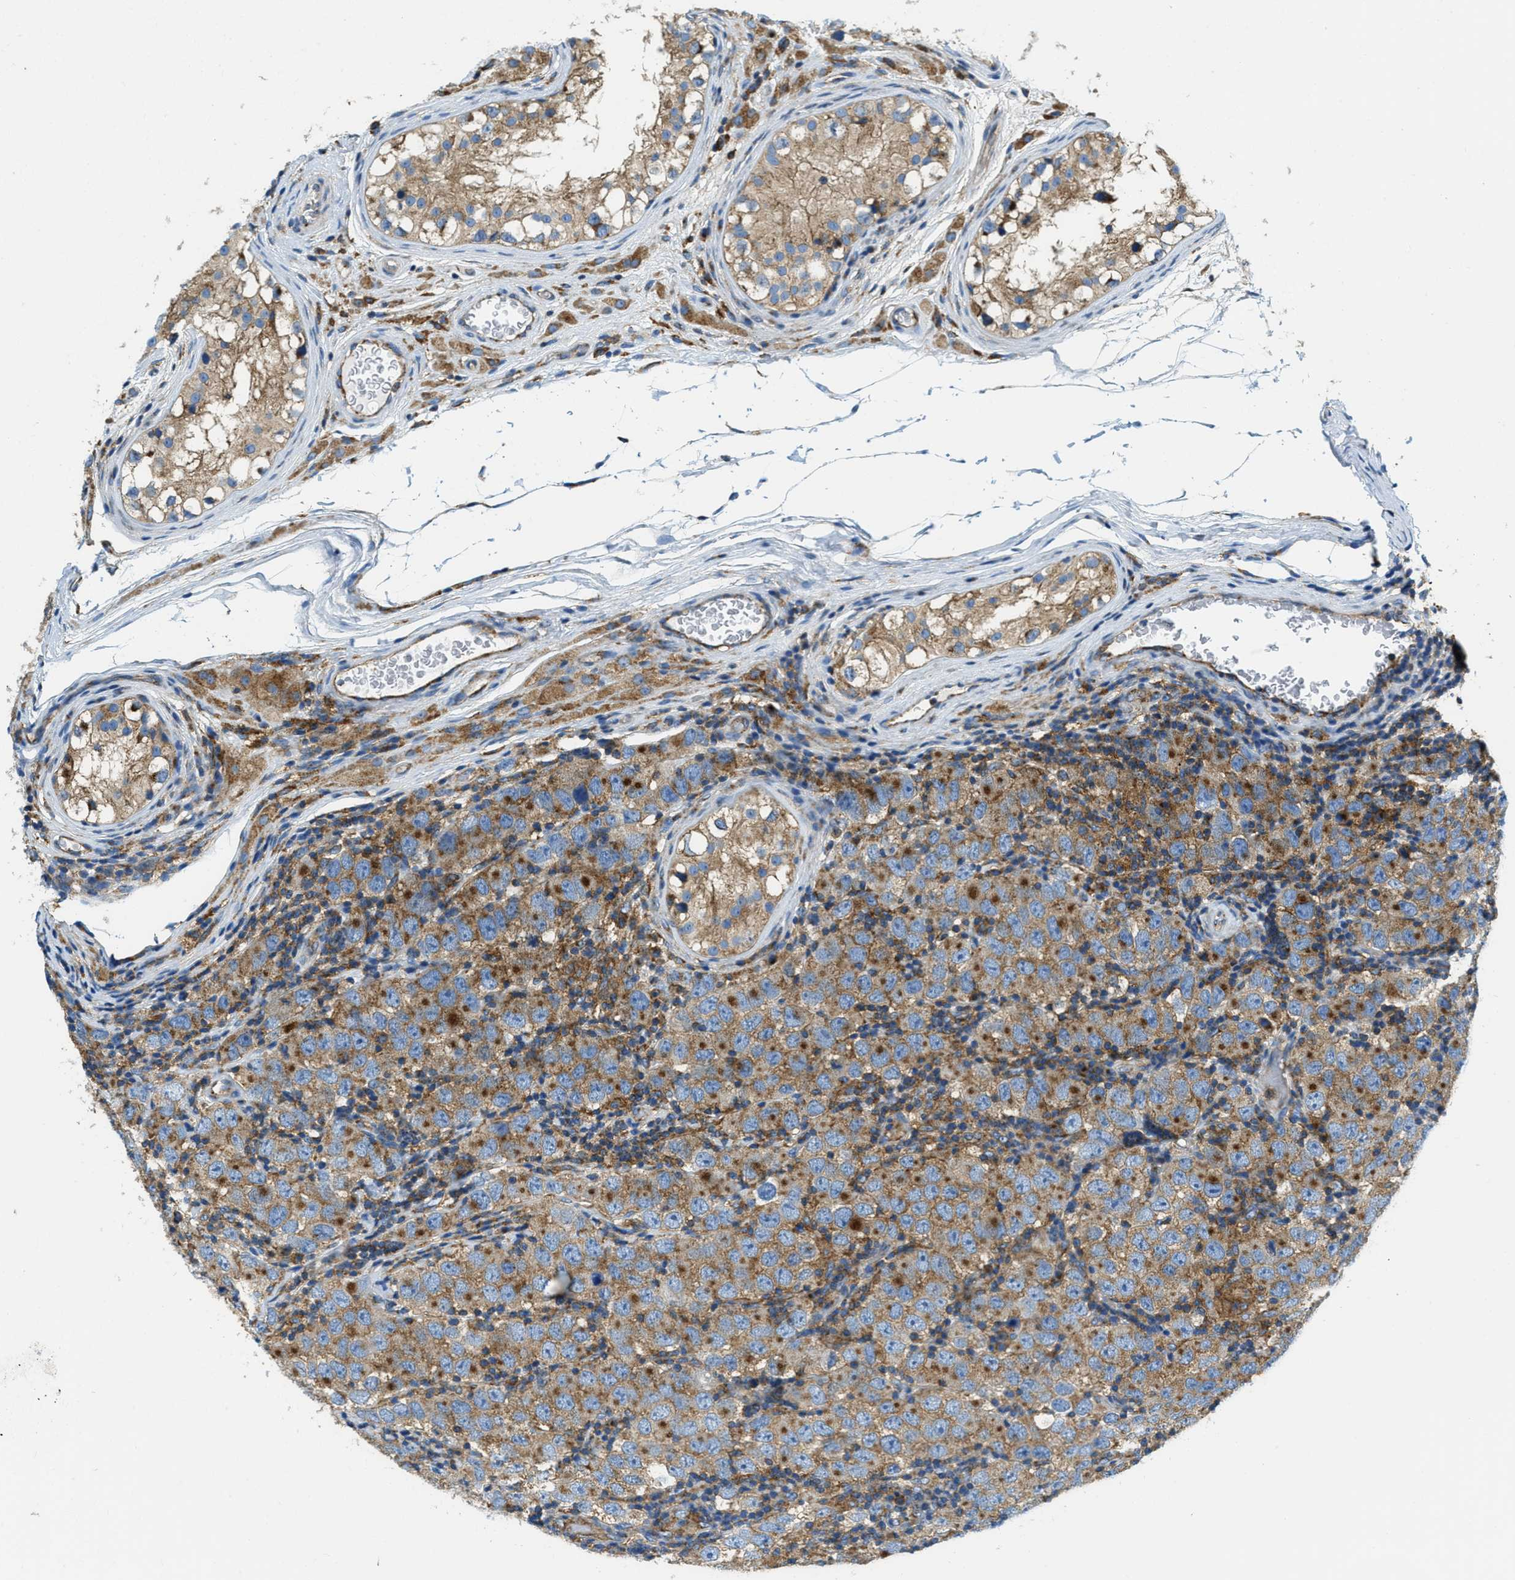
{"staining": {"intensity": "moderate", "quantity": ">75%", "location": "cytoplasmic/membranous"}, "tissue": "testis cancer", "cell_type": "Tumor cells", "image_type": "cancer", "snomed": [{"axis": "morphology", "description": "Carcinoma, Embryonal, NOS"}, {"axis": "topography", "description": "Testis"}], "caption": "Protein analysis of testis cancer tissue demonstrates moderate cytoplasmic/membranous positivity in approximately >75% of tumor cells. Using DAB (3,3'-diaminobenzidine) (brown) and hematoxylin (blue) stains, captured at high magnification using brightfield microscopy.", "gene": "AP2B1", "patient": {"sex": "male", "age": 21}}